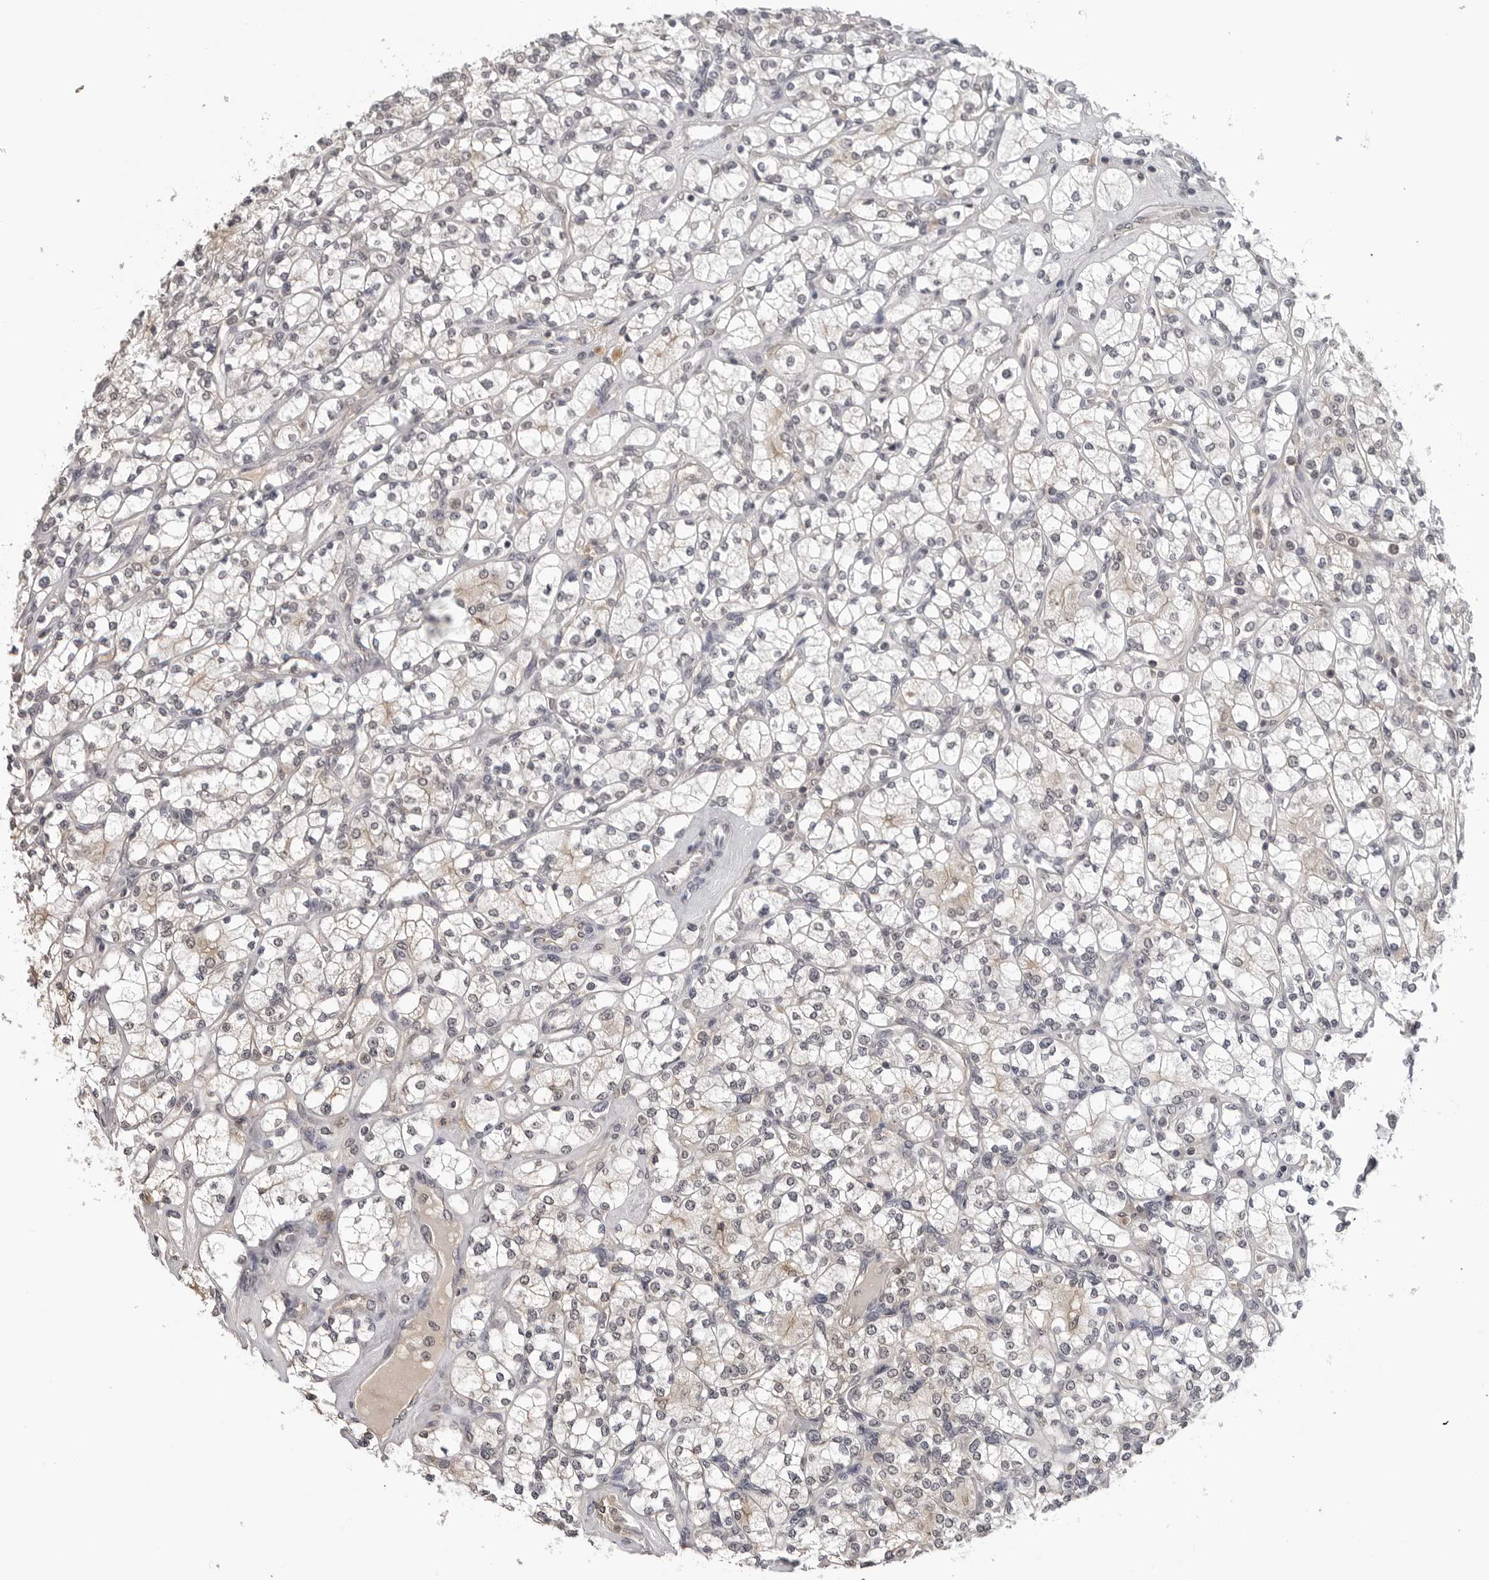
{"staining": {"intensity": "weak", "quantity": "<25%", "location": "cytoplasmic/membranous"}, "tissue": "renal cancer", "cell_type": "Tumor cells", "image_type": "cancer", "snomed": [{"axis": "morphology", "description": "Adenocarcinoma, NOS"}, {"axis": "topography", "description": "Kidney"}], "caption": "This is an immunohistochemistry (IHC) image of human adenocarcinoma (renal). There is no positivity in tumor cells.", "gene": "CDK20", "patient": {"sex": "male", "age": 77}}